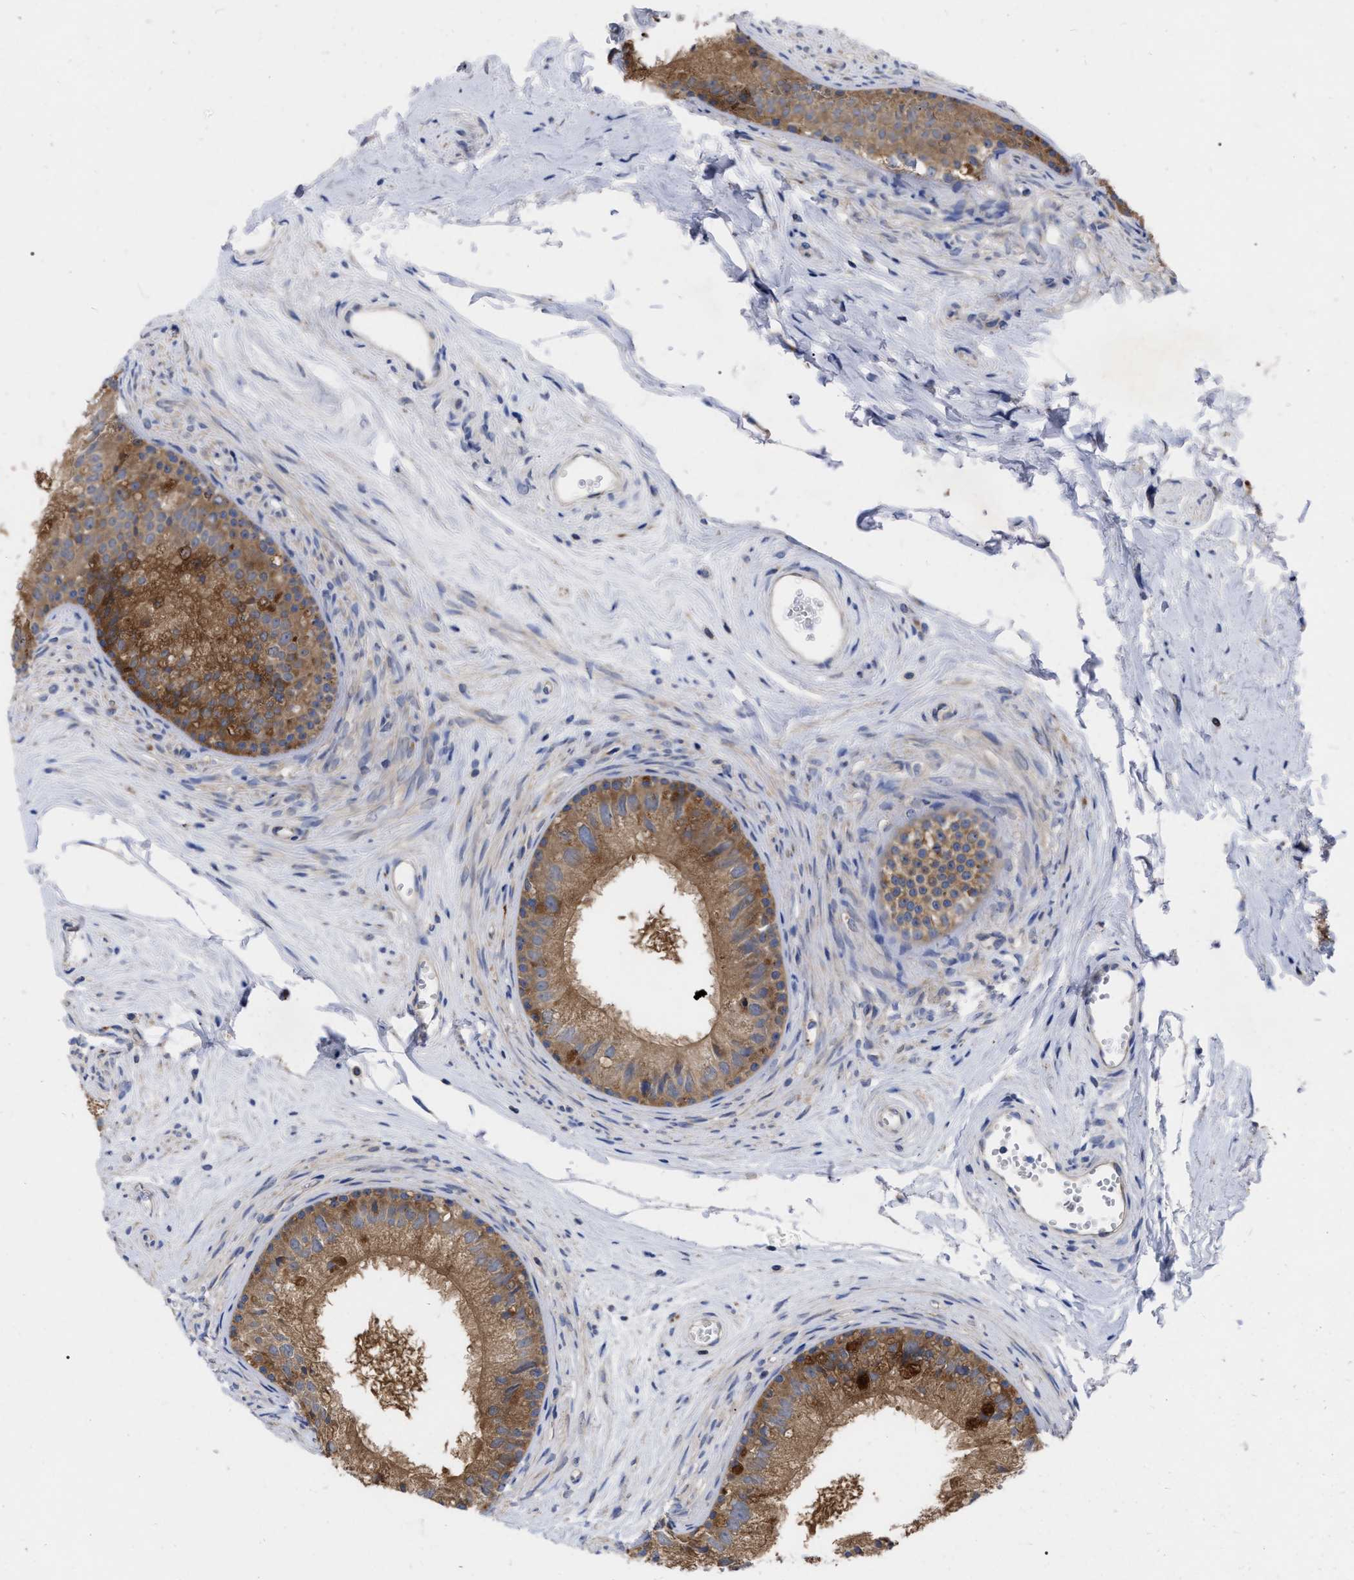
{"staining": {"intensity": "moderate", "quantity": ">75%", "location": "cytoplasmic/membranous"}, "tissue": "epididymis", "cell_type": "Glandular cells", "image_type": "normal", "snomed": [{"axis": "morphology", "description": "Normal tissue, NOS"}, {"axis": "topography", "description": "Epididymis"}], "caption": "This is a histology image of IHC staining of unremarkable epididymis, which shows moderate staining in the cytoplasmic/membranous of glandular cells.", "gene": "CDKN2C", "patient": {"sex": "male", "age": 56}}